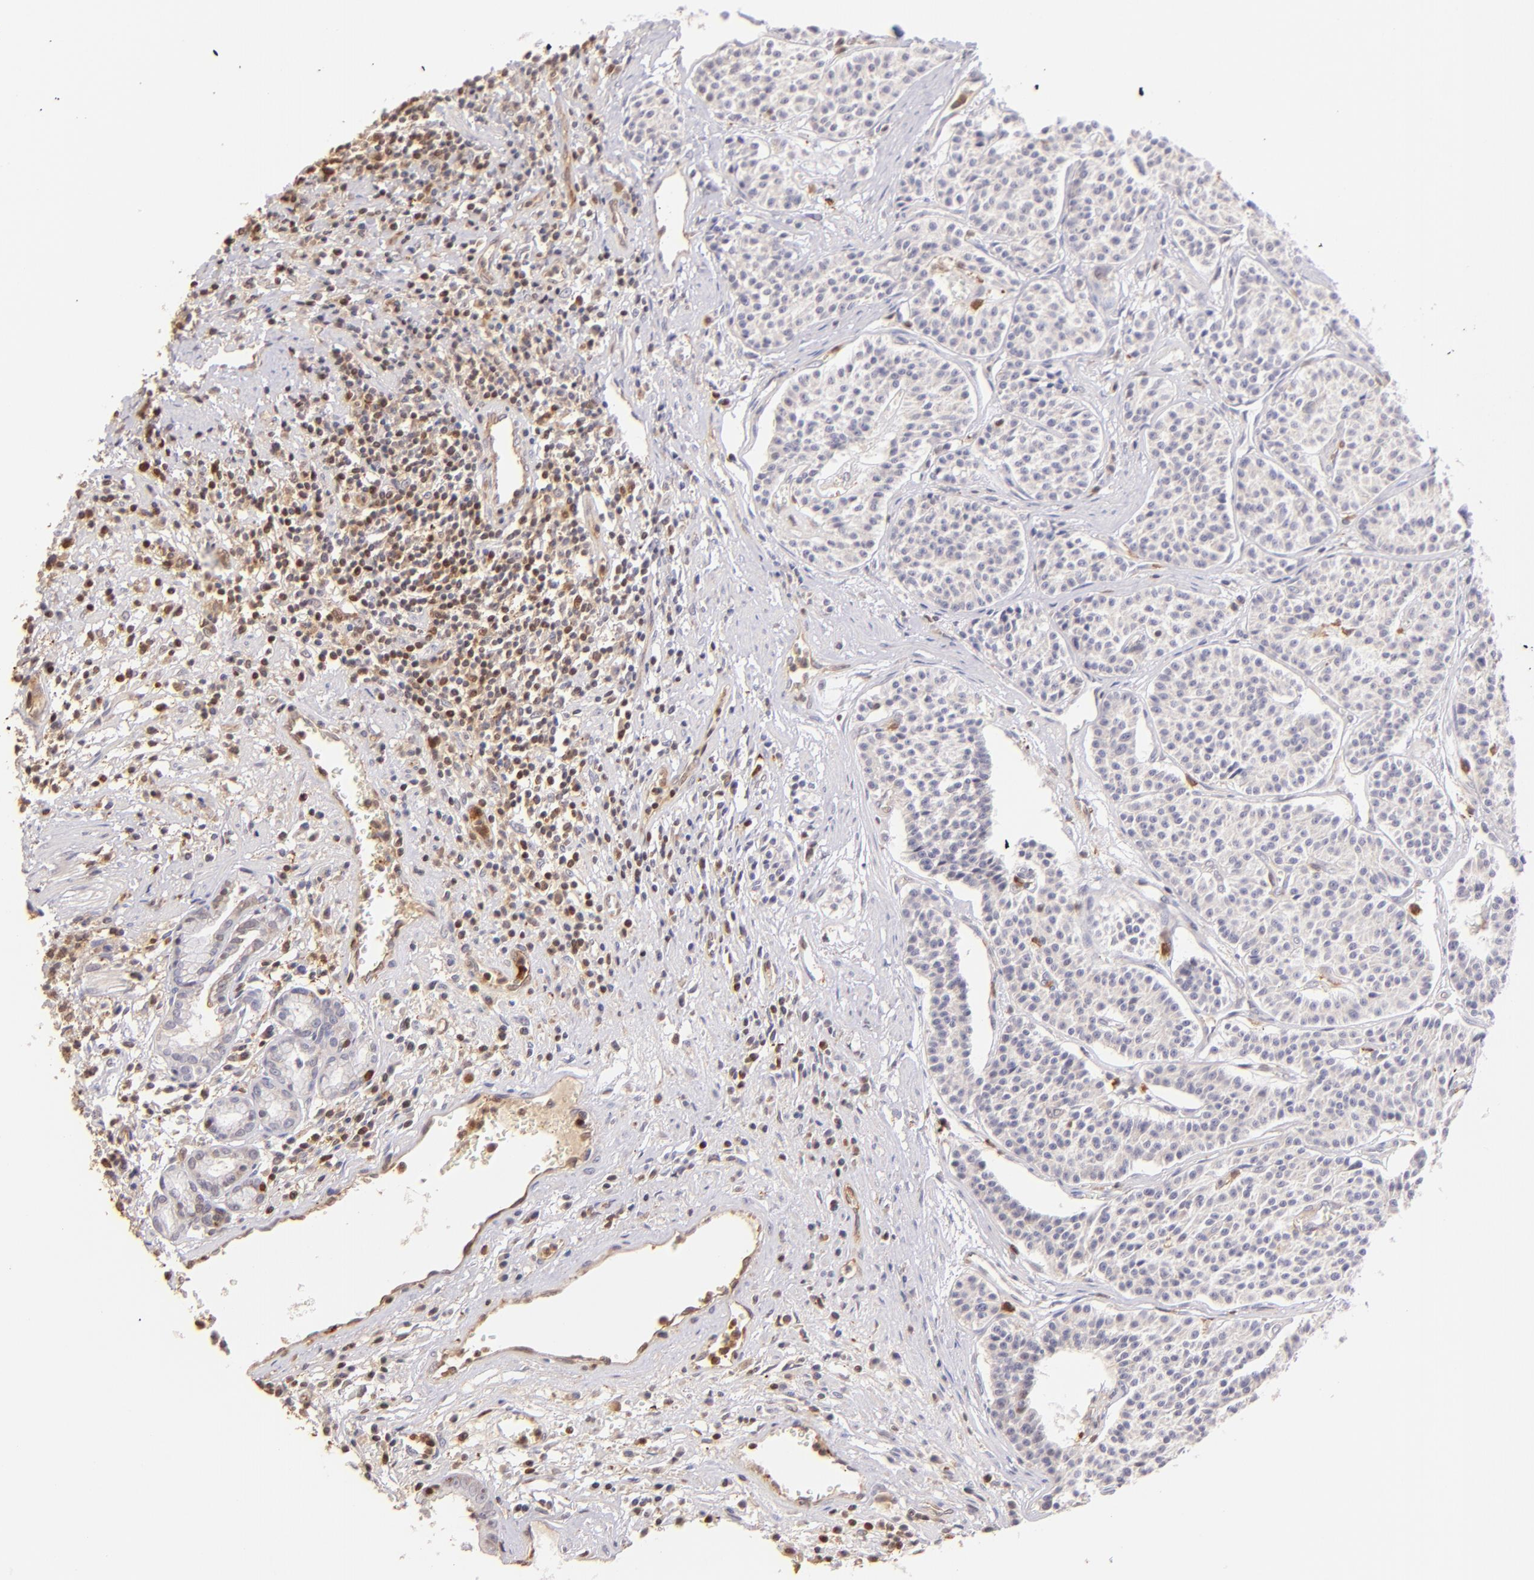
{"staining": {"intensity": "weak", "quantity": ">75%", "location": "cytoplasmic/membranous"}, "tissue": "carcinoid", "cell_type": "Tumor cells", "image_type": "cancer", "snomed": [{"axis": "morphology", "description": "Carcinoid, malignant, NOS"}, {"axis": "topography", "description": "Stomach"}], "caption": "IHC photomicrograph of carcinoid (malignant) stained for a protein (brown), which reveals low levels of weak cytoplasmic/membranous expression in about >75% of tumor cells.", "gene": "BTK", "patient": {"sex": "female", "age": 76}}